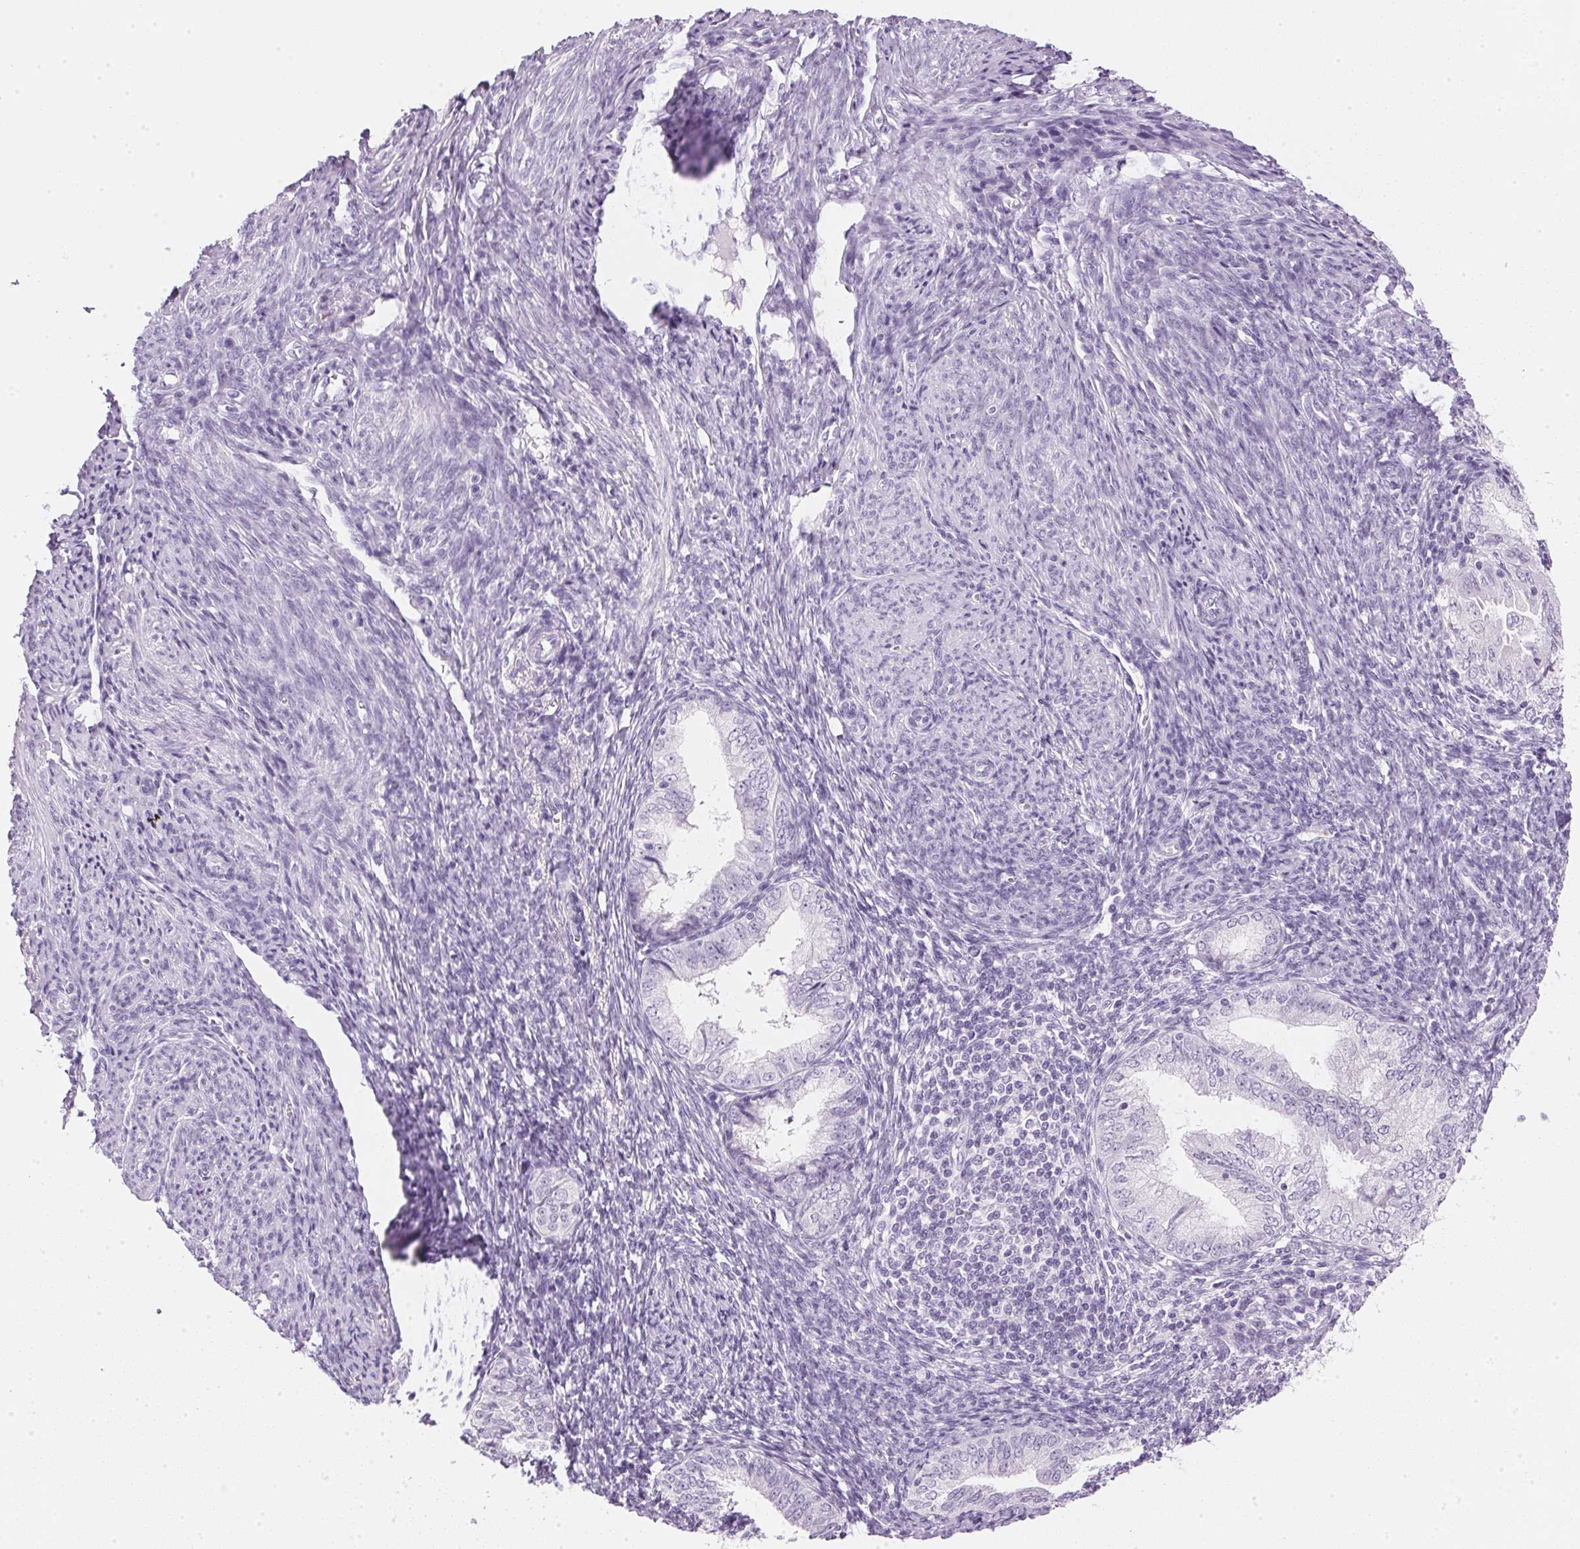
{"staining": {"intensity": "negative", "quantity": "none", "location": "none"}, "tissue": "endometrial cancer", "cell_type": "Tumor cells", "image_type": "cancer", "snomed": [{"axis": "morphology", "description": "Adenocarcinoma, NOS"}, {"axis": "topography", "description": "Endometrium"}], "caption": "IHC micrograph of human adenocarcinoma (endometrial) stained for a protein (brown), which reveals no positivity in tumor cells.", "gene": "IGFBP1", "patient": {"sex": "female", "age": 55}}